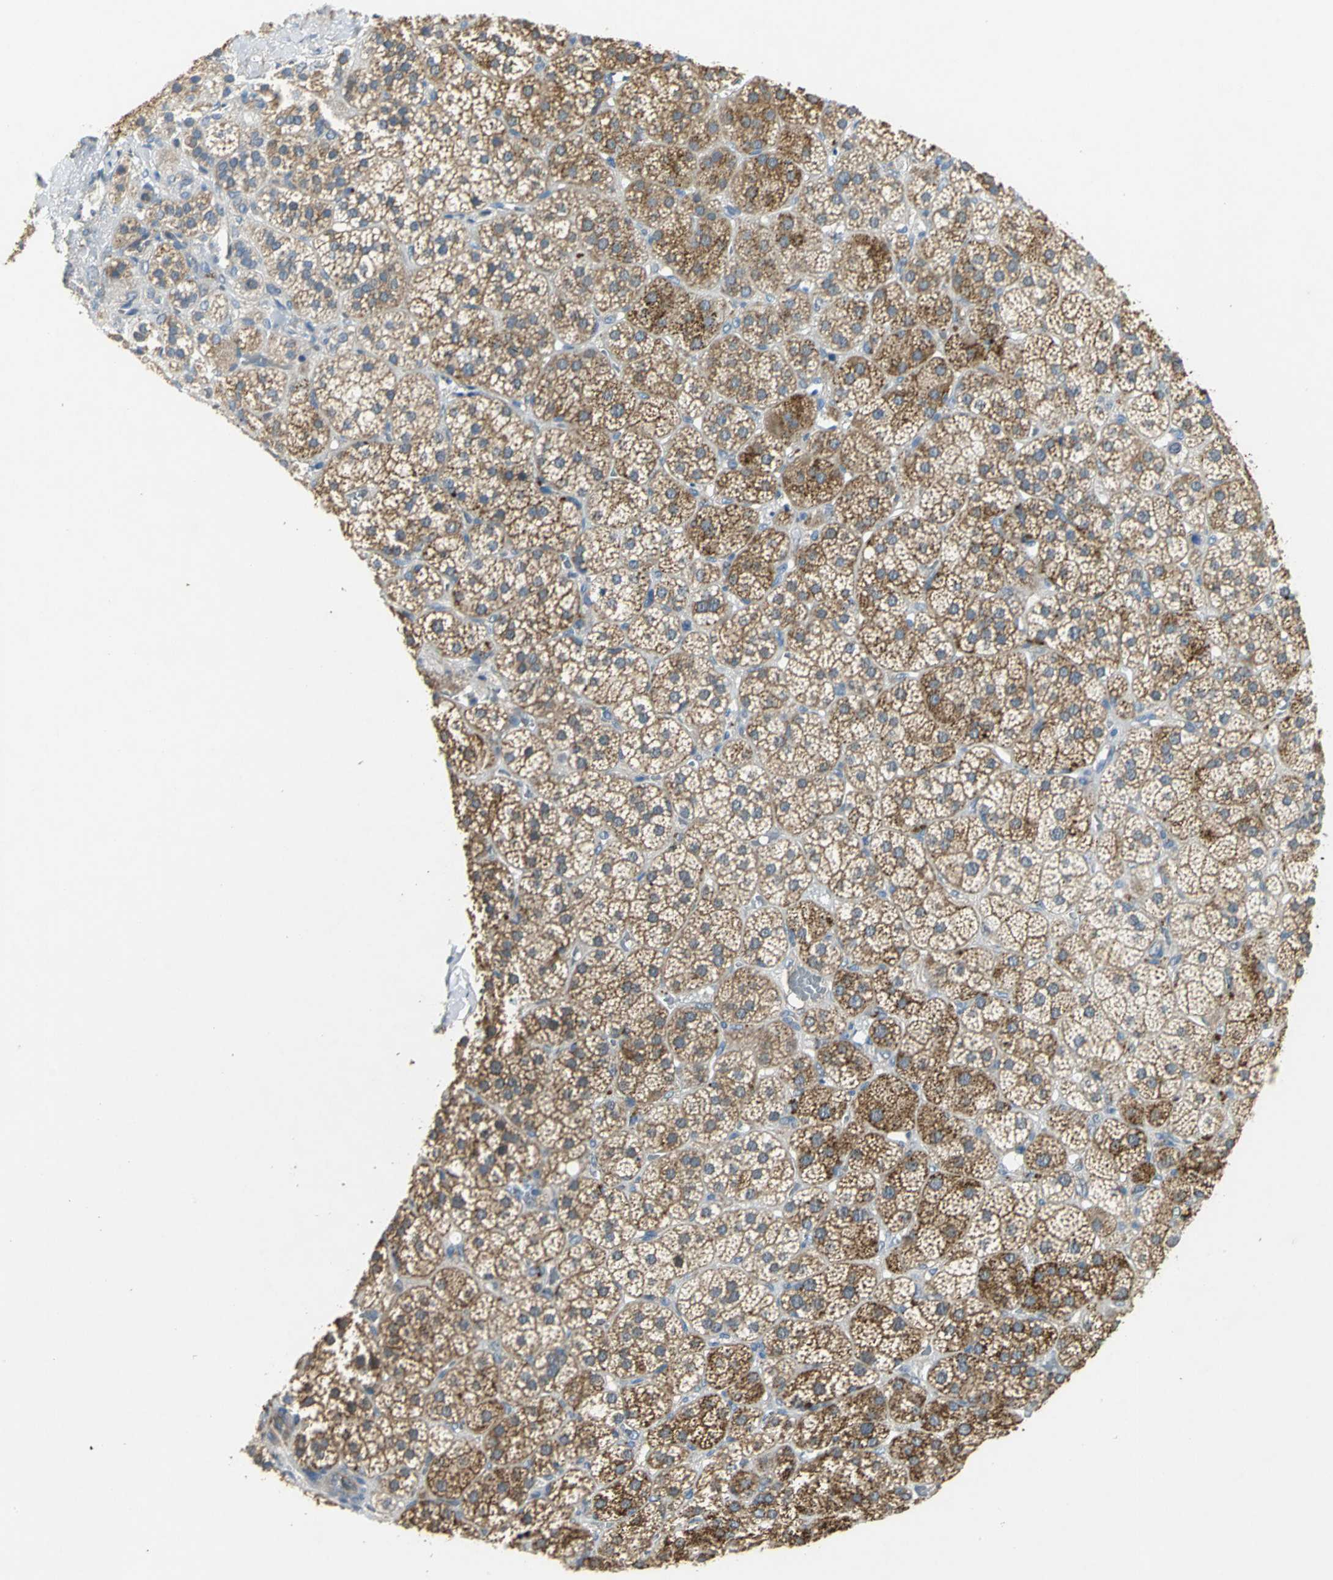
{"staining": {"intensity": "strong", "quantity": ">75%", "location": "cytoplasmic/membranous"}, "tissue": "adrenal gland", "cell_type": "Glandular cells", "image_type": "normal", "snomed": [{"axis": "morphology", "description": "Normal tissue, NOS"}, {"axis": "topography", "description": "Adrenal gland"}], "caption": "Adrenal gland stained with a brown dye reveals strong cytoplasmic/membranous positive positivity in about >75% of glandular cells.", "gene": "IL17RB", "patient": {"sex": "female", "age": 71}}